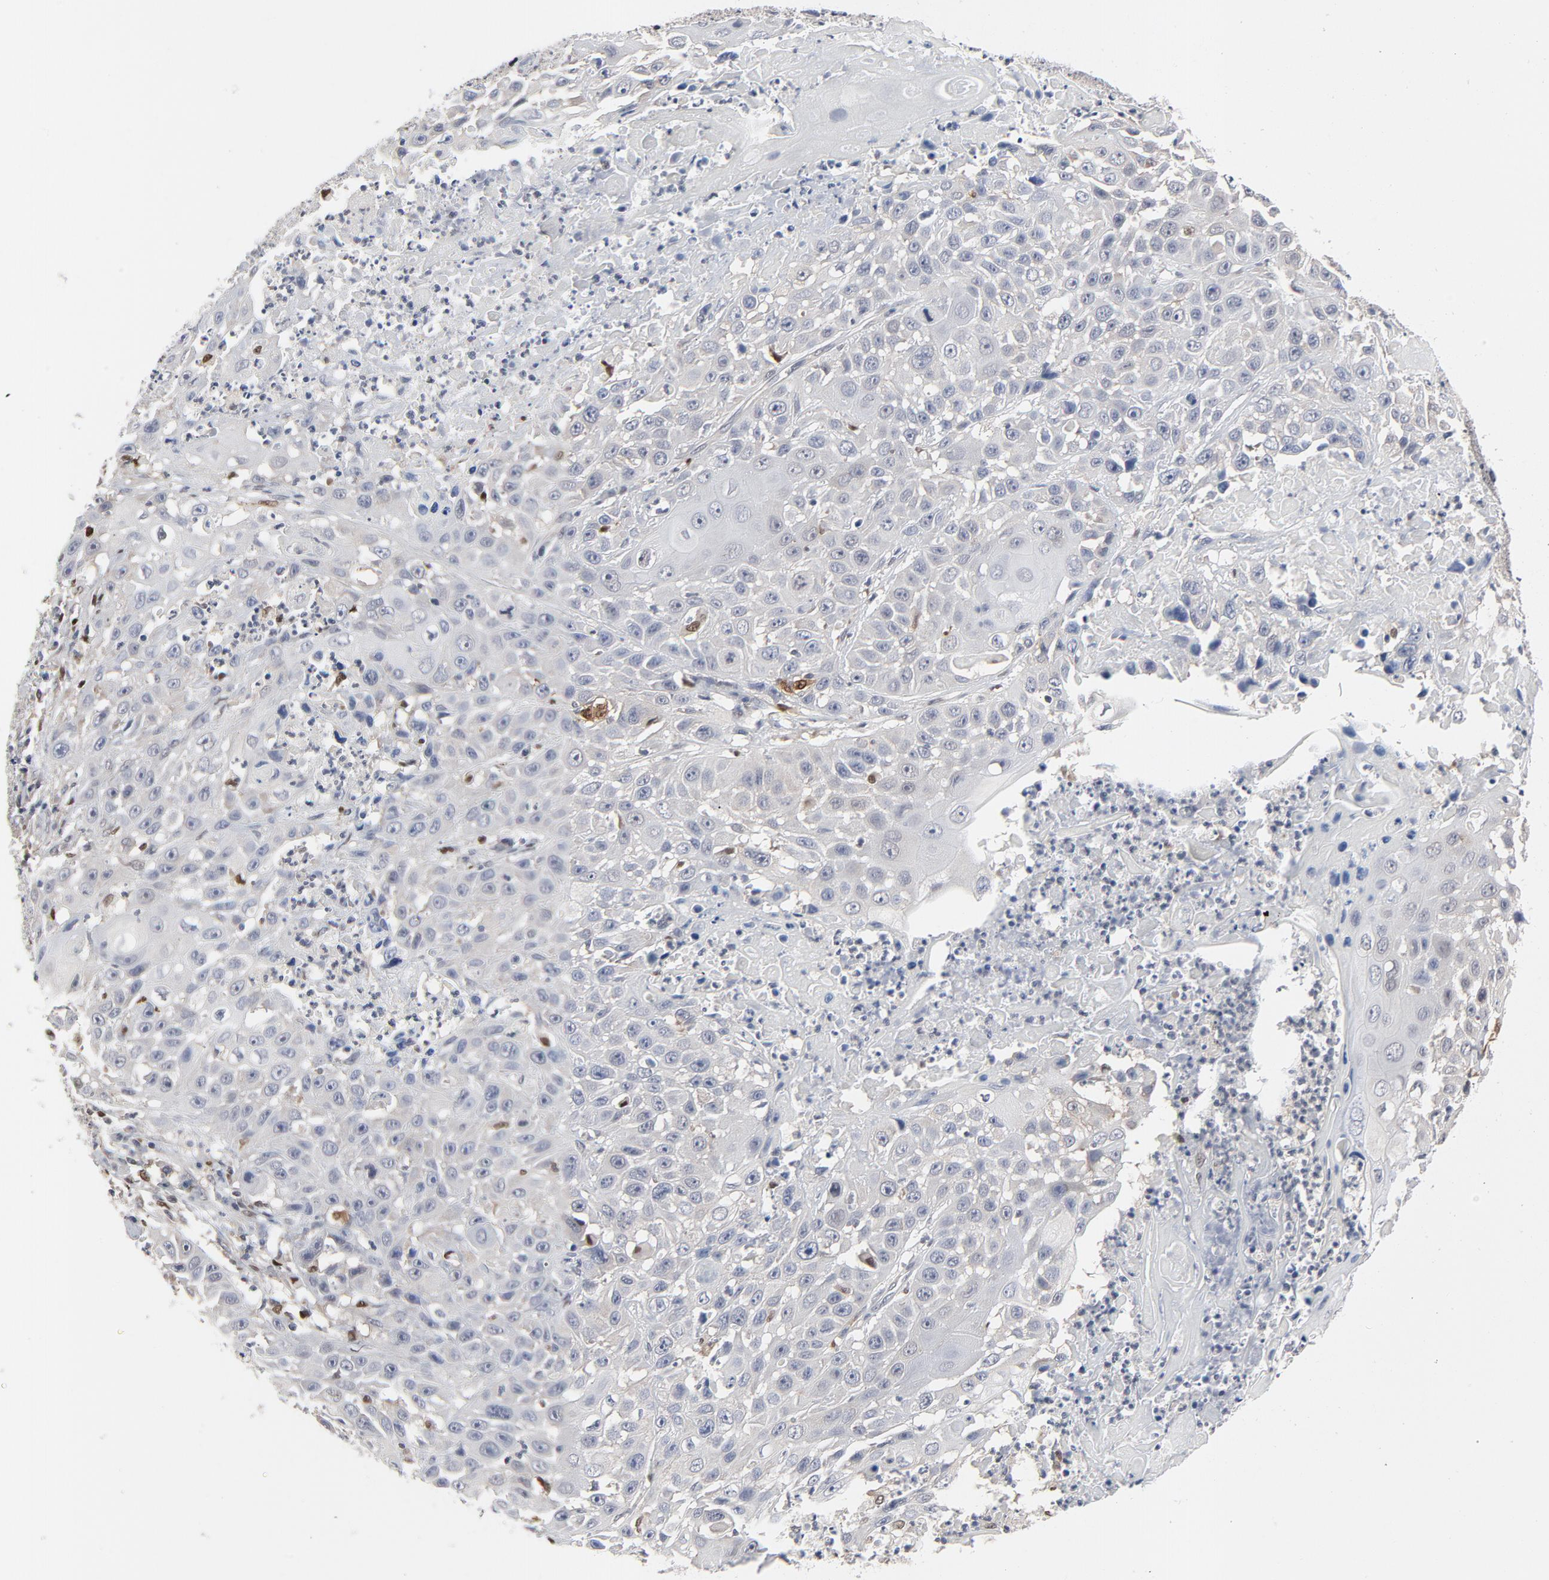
{"staining": {"intensity": "negative", "quantity": "none", "location": "none"}, "tissue": "cervical cancer", "cell_type": "Tumor cells", "image_type": "cancer", "snomed": [{"axis": "morphology", "description": "Squamous cell carcinoma, NOS"}, {"axis": "topography", "description": "Cervix"}], "caption": "A photomicrograph of human cervical cancer (squamous cell carcinoma) is negative for staining in tumor cells.", "gene": "NFKB1", "patient": {"sex": "female", "age": 39}}